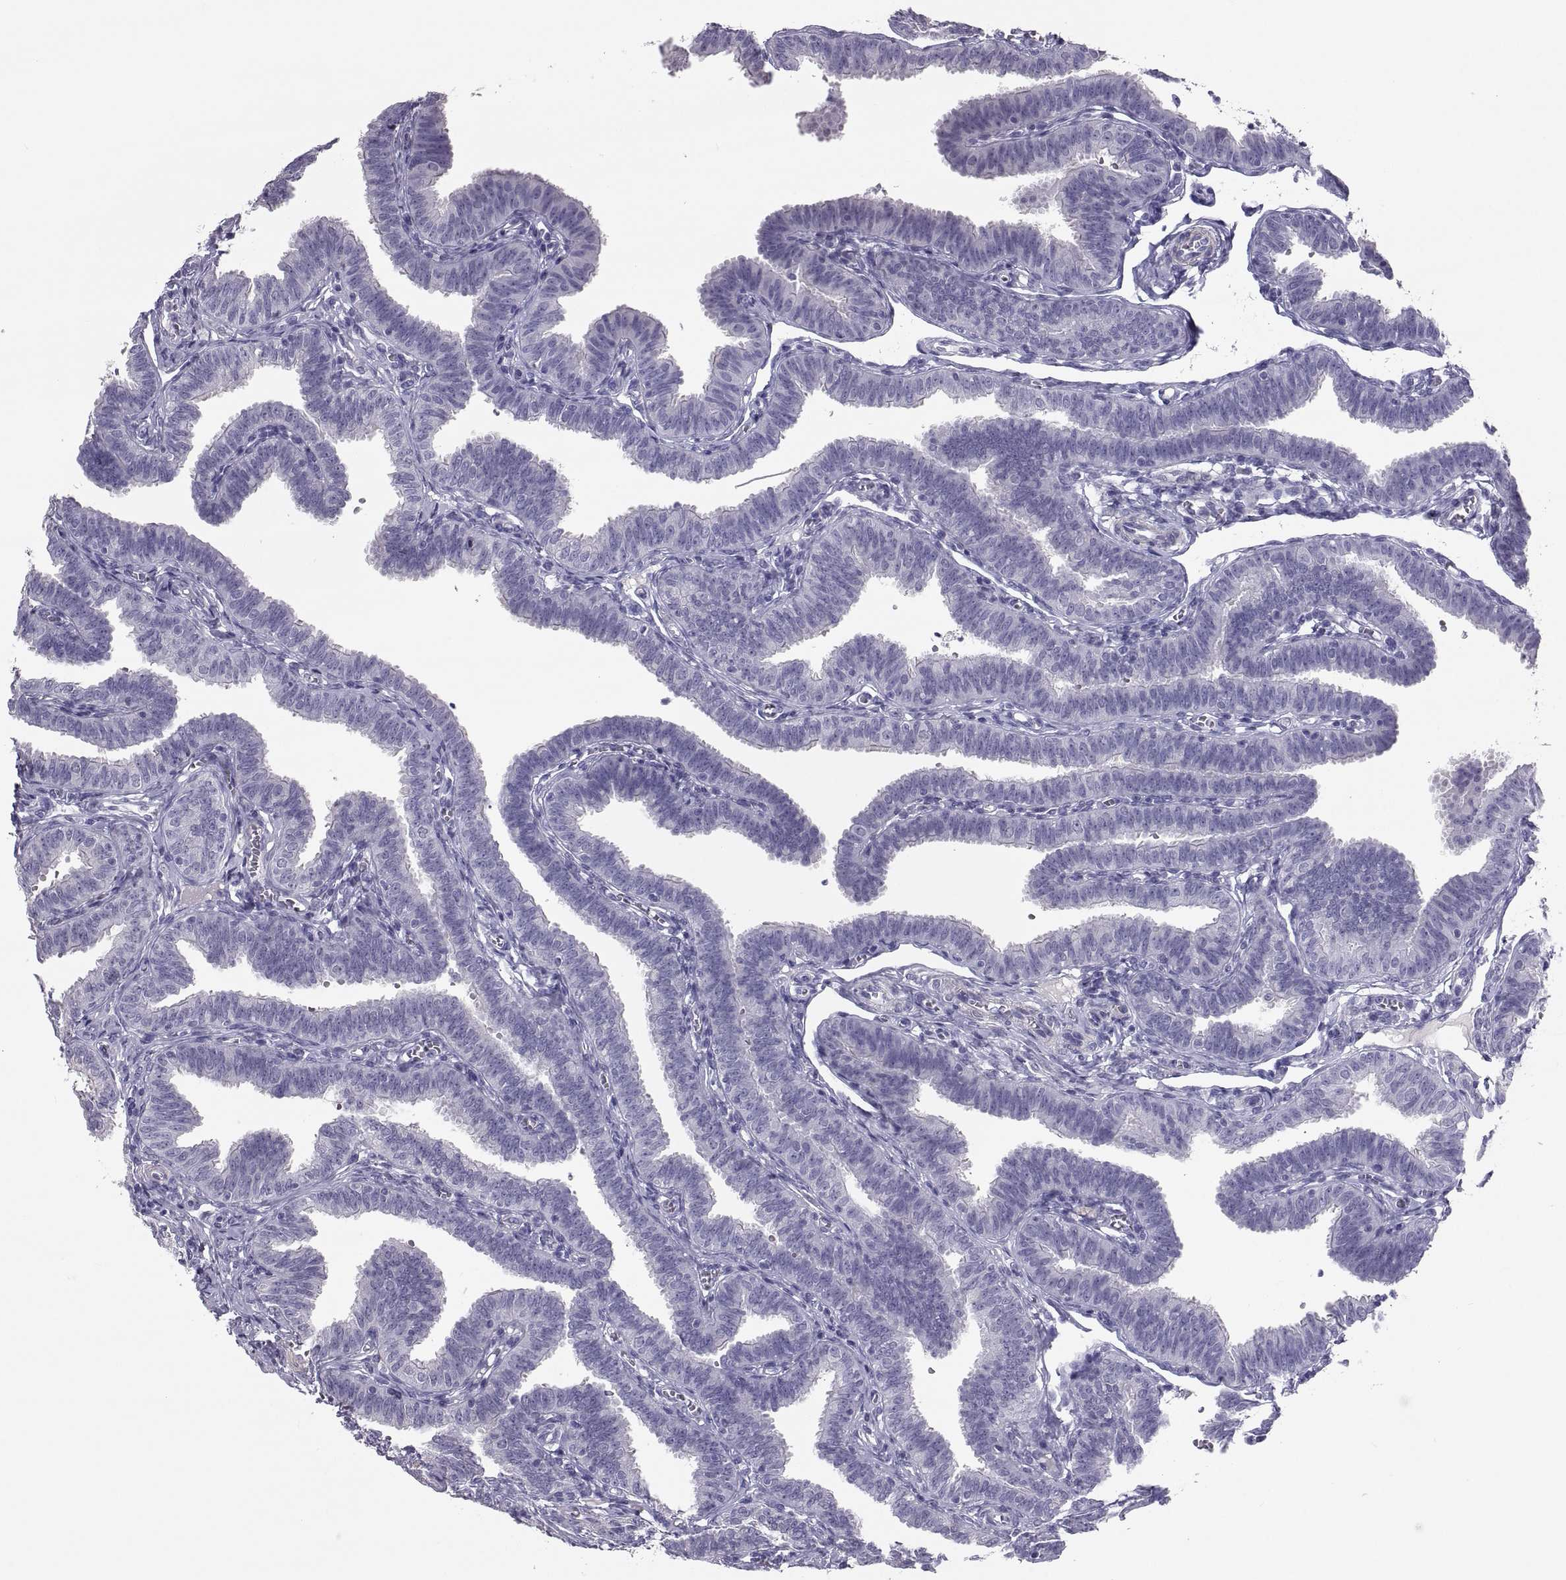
{"staining": {"intensity": "negative", "quantity": "none", "location": "none"}, "tissue": "fallopian tube", "cell_type": "Glandular cells", "image_type": "normal", "snomed": [{"axis": "morphology", "description": "Normal tissue, NOS"}, {"axis": "topography", "description": "Fallopian tube"}], "caption": "High magnification brightfield microscopy of normal fallopian tube stained with DAB (brown) and counterstained with hematoxylin (blue): glandular cells show no significant expression.", "gene": "IGSF1", "patient": {"sex": "female", "age": 25}}